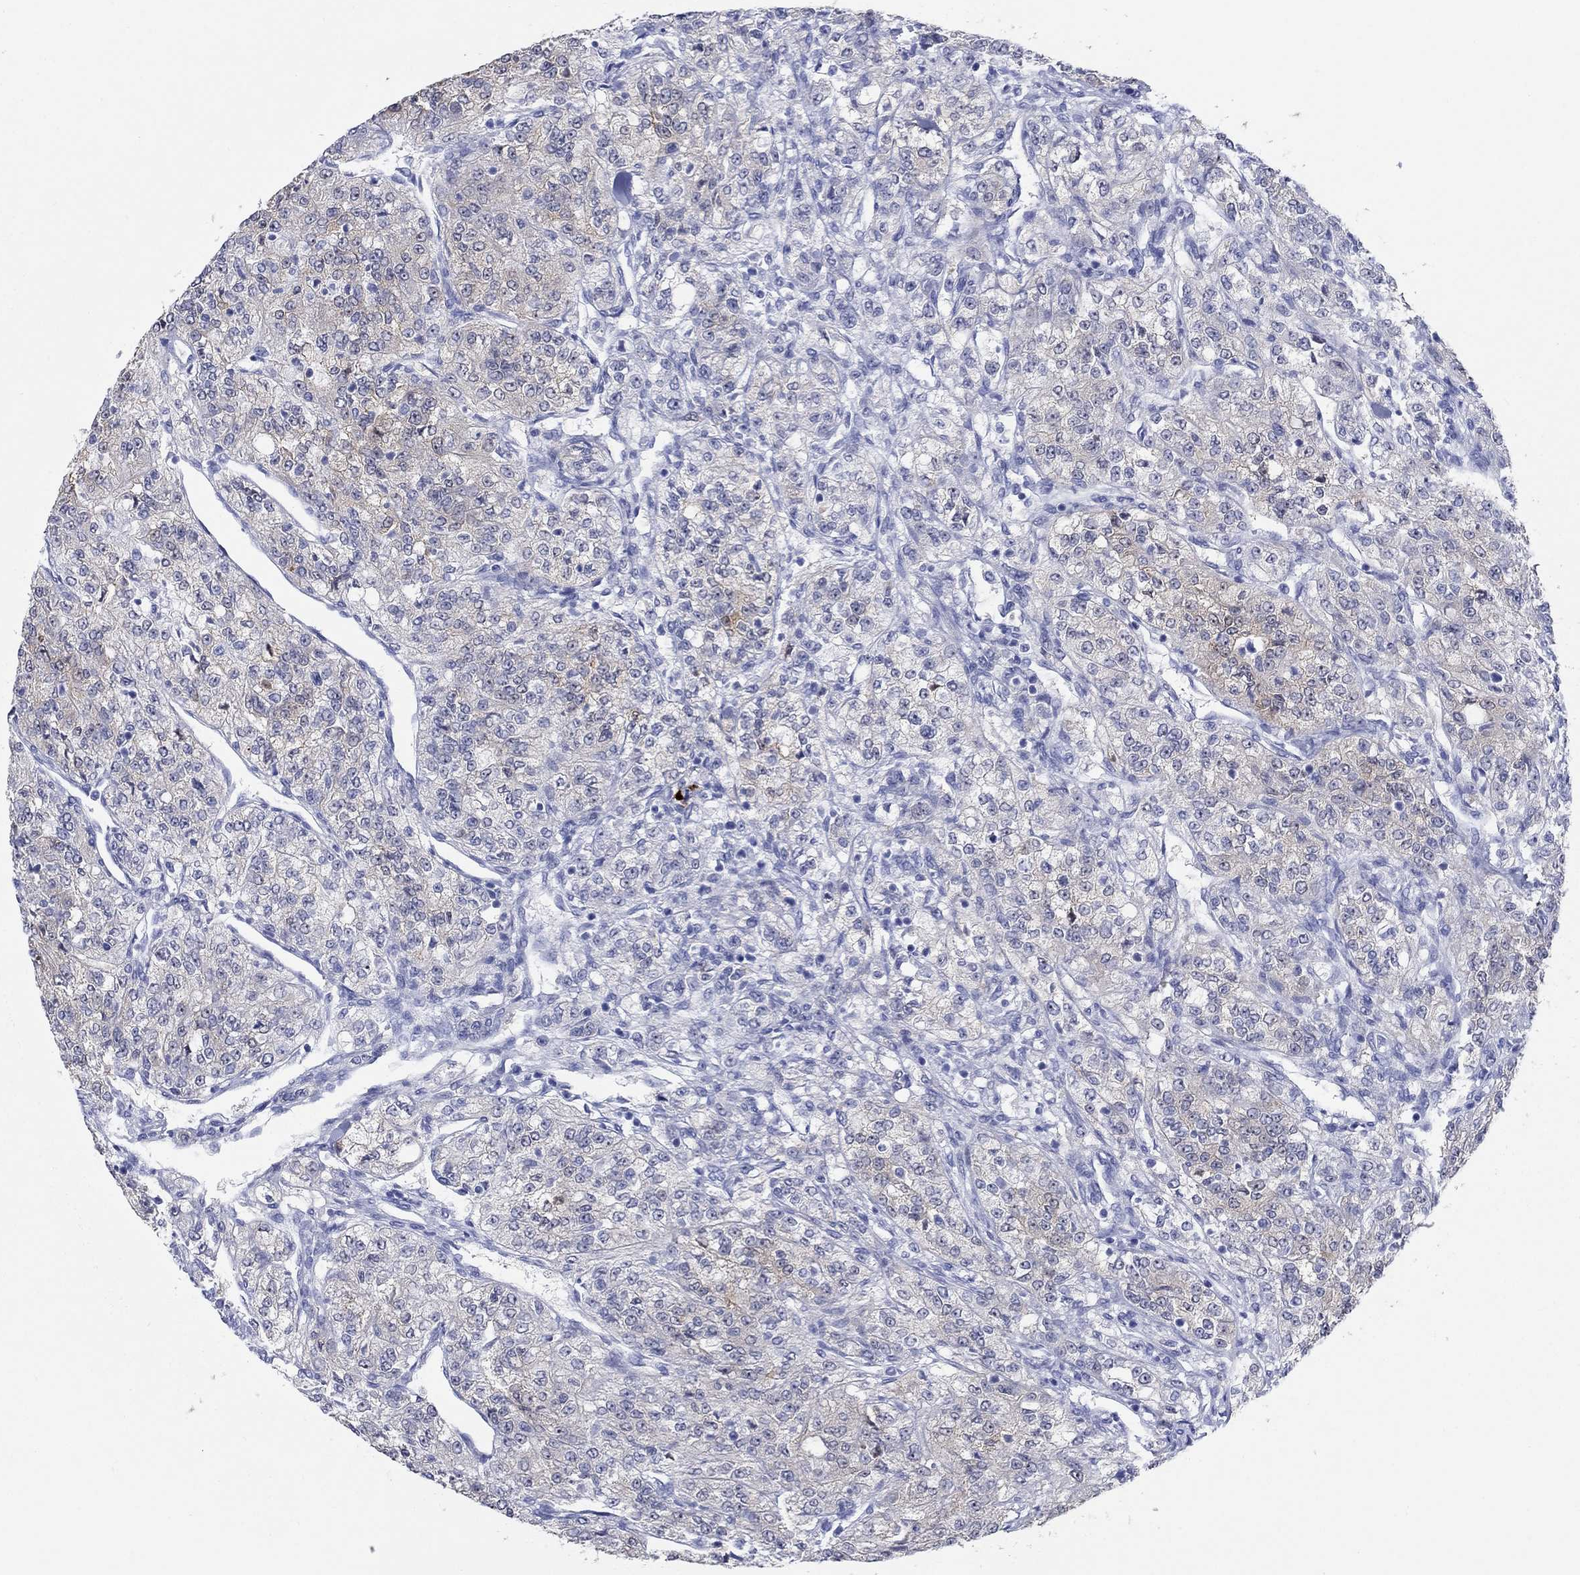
{"staining": {"intensity": "strong", "quantity": "<25%", "location": "cytoplasmic/membranous"}, "tissue": "renal cancer", "cell_type": "Tumor cells", "image_type": "cancer", "snomed": [{"axis": "morphology", "description": "Adenocarcinoma, NOS"}, {"axis": "topography", "description": "Kidney"}], "caption": "Renal cancer stained for a protein reveals strong cytoplasmic/membranous positivity in tumor cells. (DAB IHC, brown staining for protein, blue staining for nuclei).", "gene": "AKR1C2", "patient": {"sex": "female", "age": 63}}